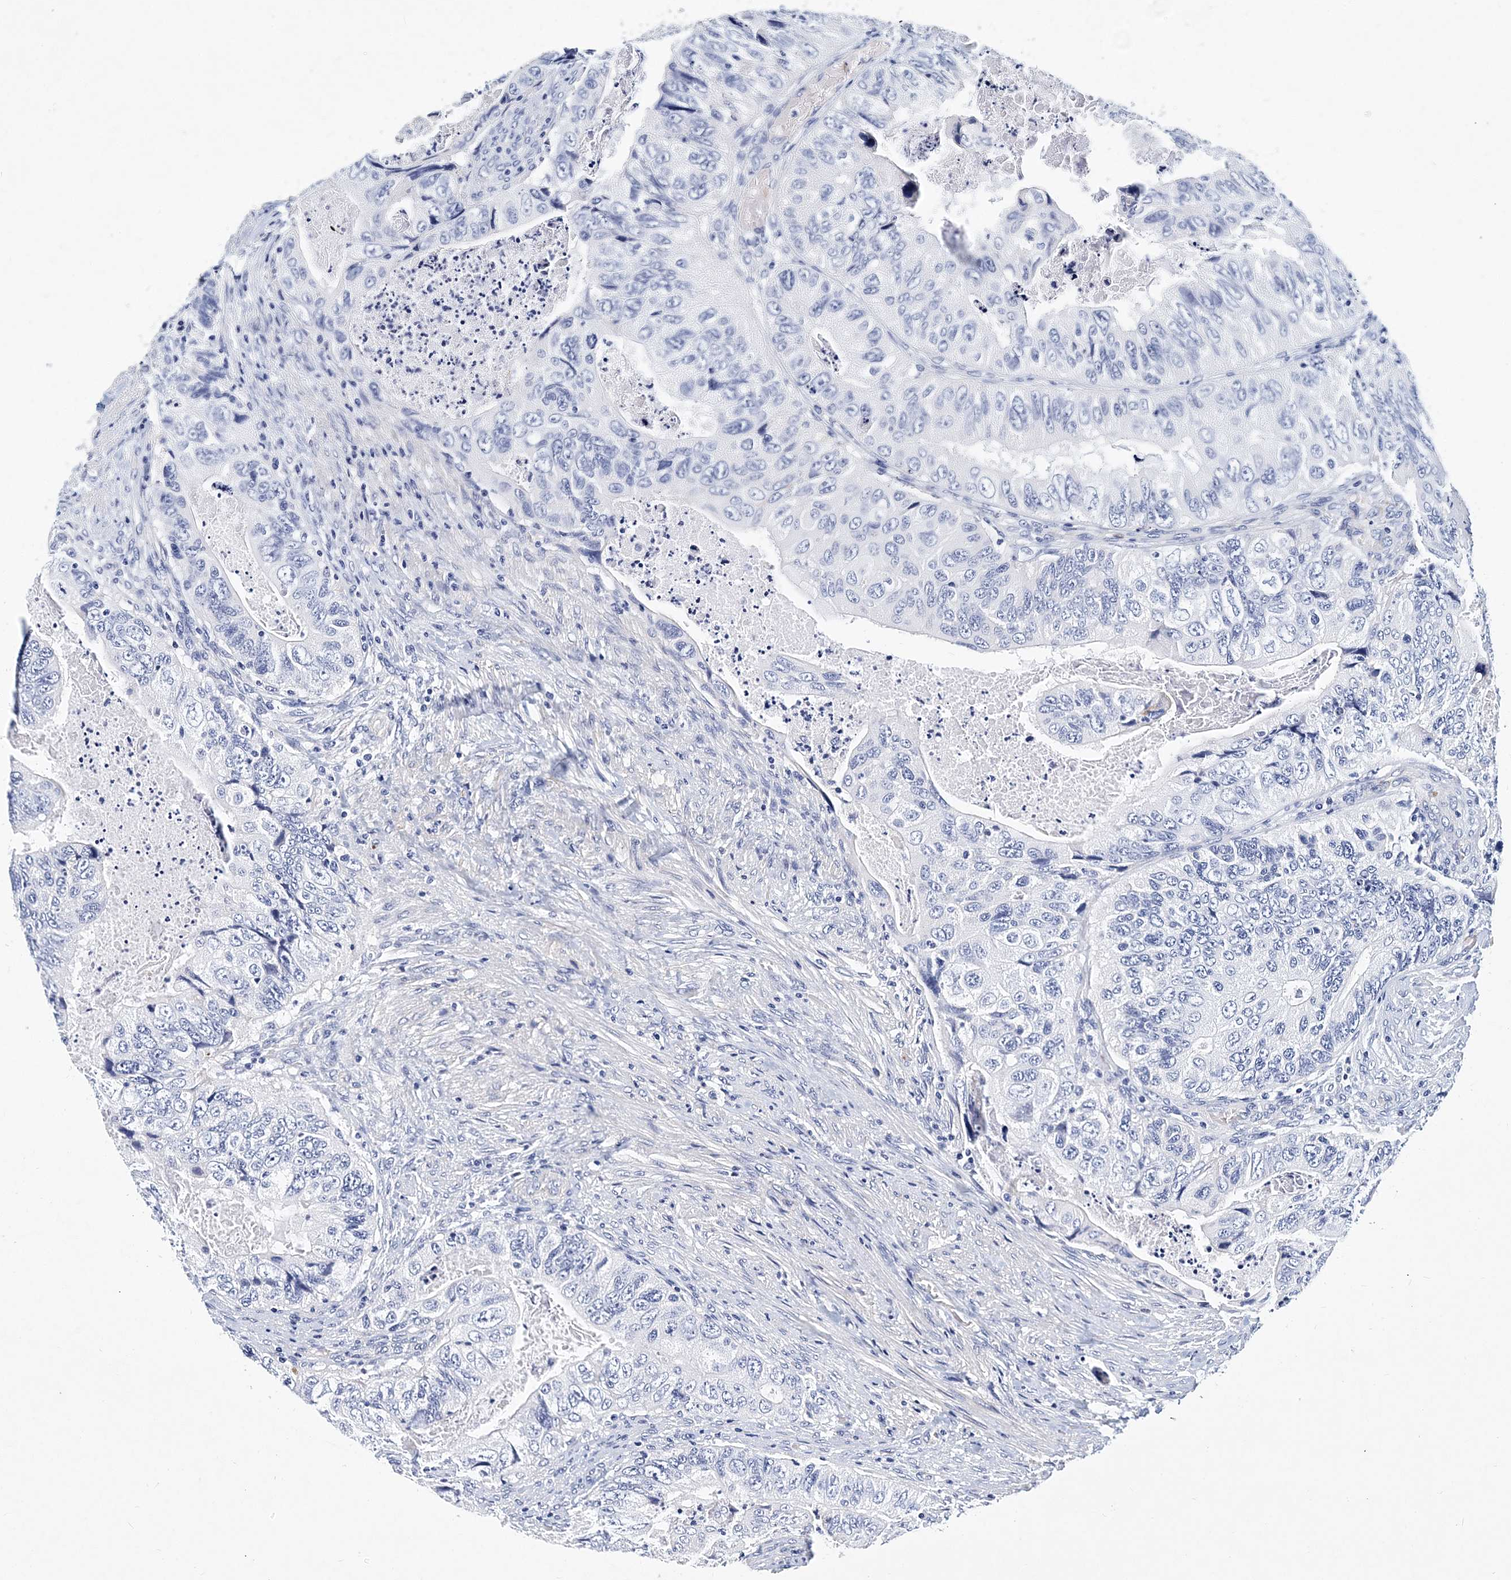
{"staining": {"intensity": "negative", "quantity": "none", "location": "none"}, "tissue": "colorectal cancer", "cell_type": "Tumor cells", "image_type": "cancer", "snomed": [{"axis": "morphology", "description": "Adenocarcinoma, NOS"}, {"axis": "topography", "description": "Rectum"}], "caption": "Immunohistochemical staining of human adenocarcinoma (colorectal) exhibits no significant staining in tumor cells. (DAB (3,3'-diaminobenzidine) immunohistochemistry (IHC) with hematoxylin counter stain).", "gene": "ITGA2B", "patient": {"sex": "male", "age": 63}}